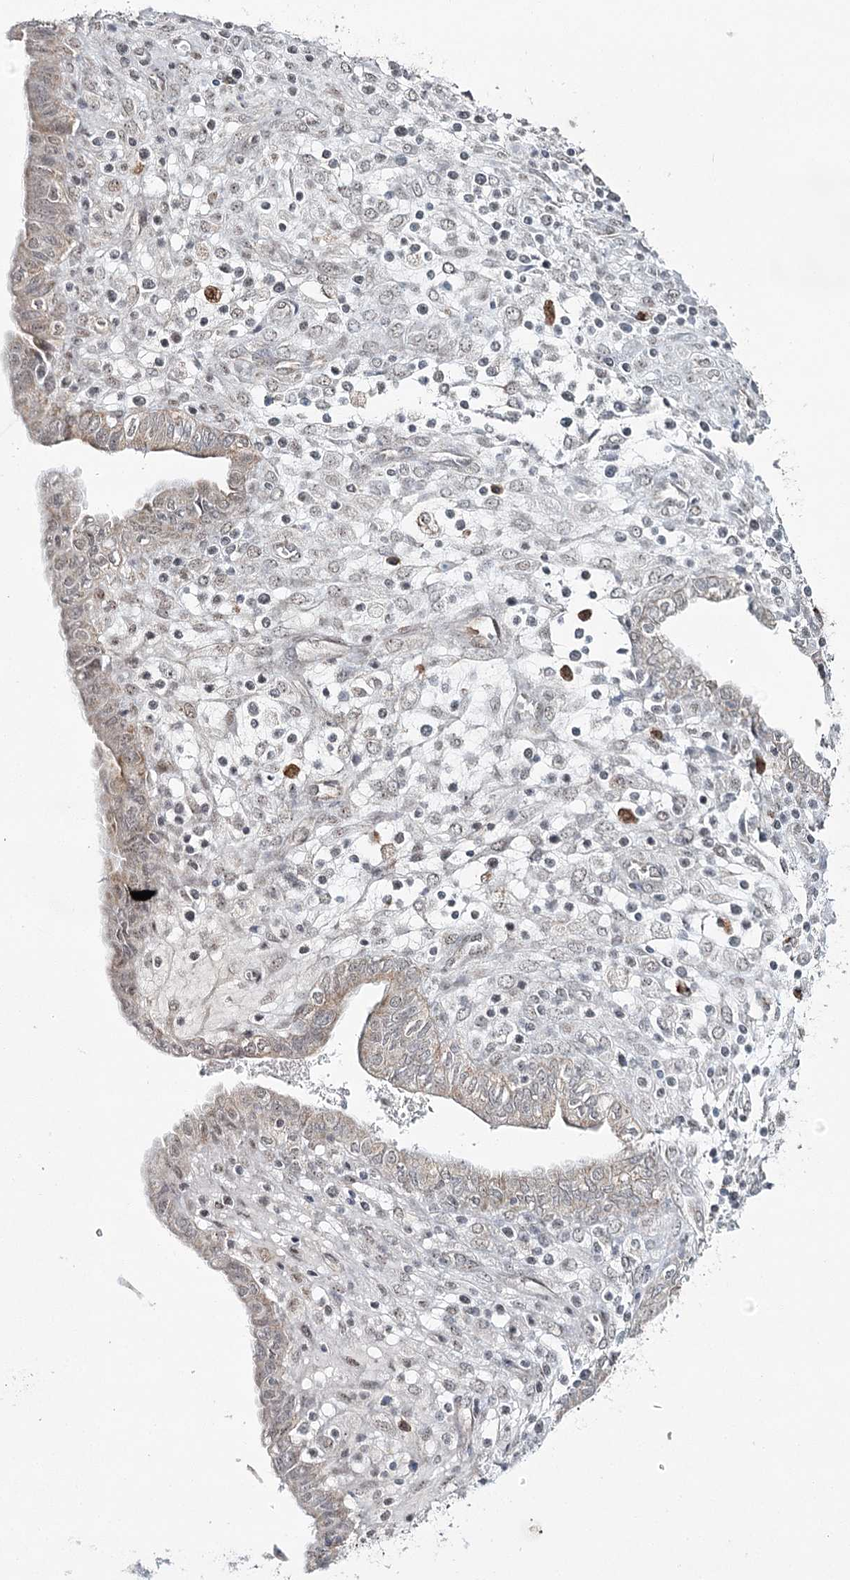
{"staining": {"intensity": "weak", "quantity": "<25%", "location": "cytoplasmic/membranous"}, "tissue": "endometrial cancer", "cell_type": "Tumor cells", "image_type": "cancer", "snomed": [{"axis": "morphology", "description": "Normal tissue, NOS"}, {"axis": "morphology", "description": "Adenocarcinoma, NOS"}, {"axis": "topography", "description": "Endometrium"}], "caption": "Tumor cells show no significant protein expression in endometrial cancer.", "gene": "ATAD1", "patient": {"sex": "female", "age": 53}}